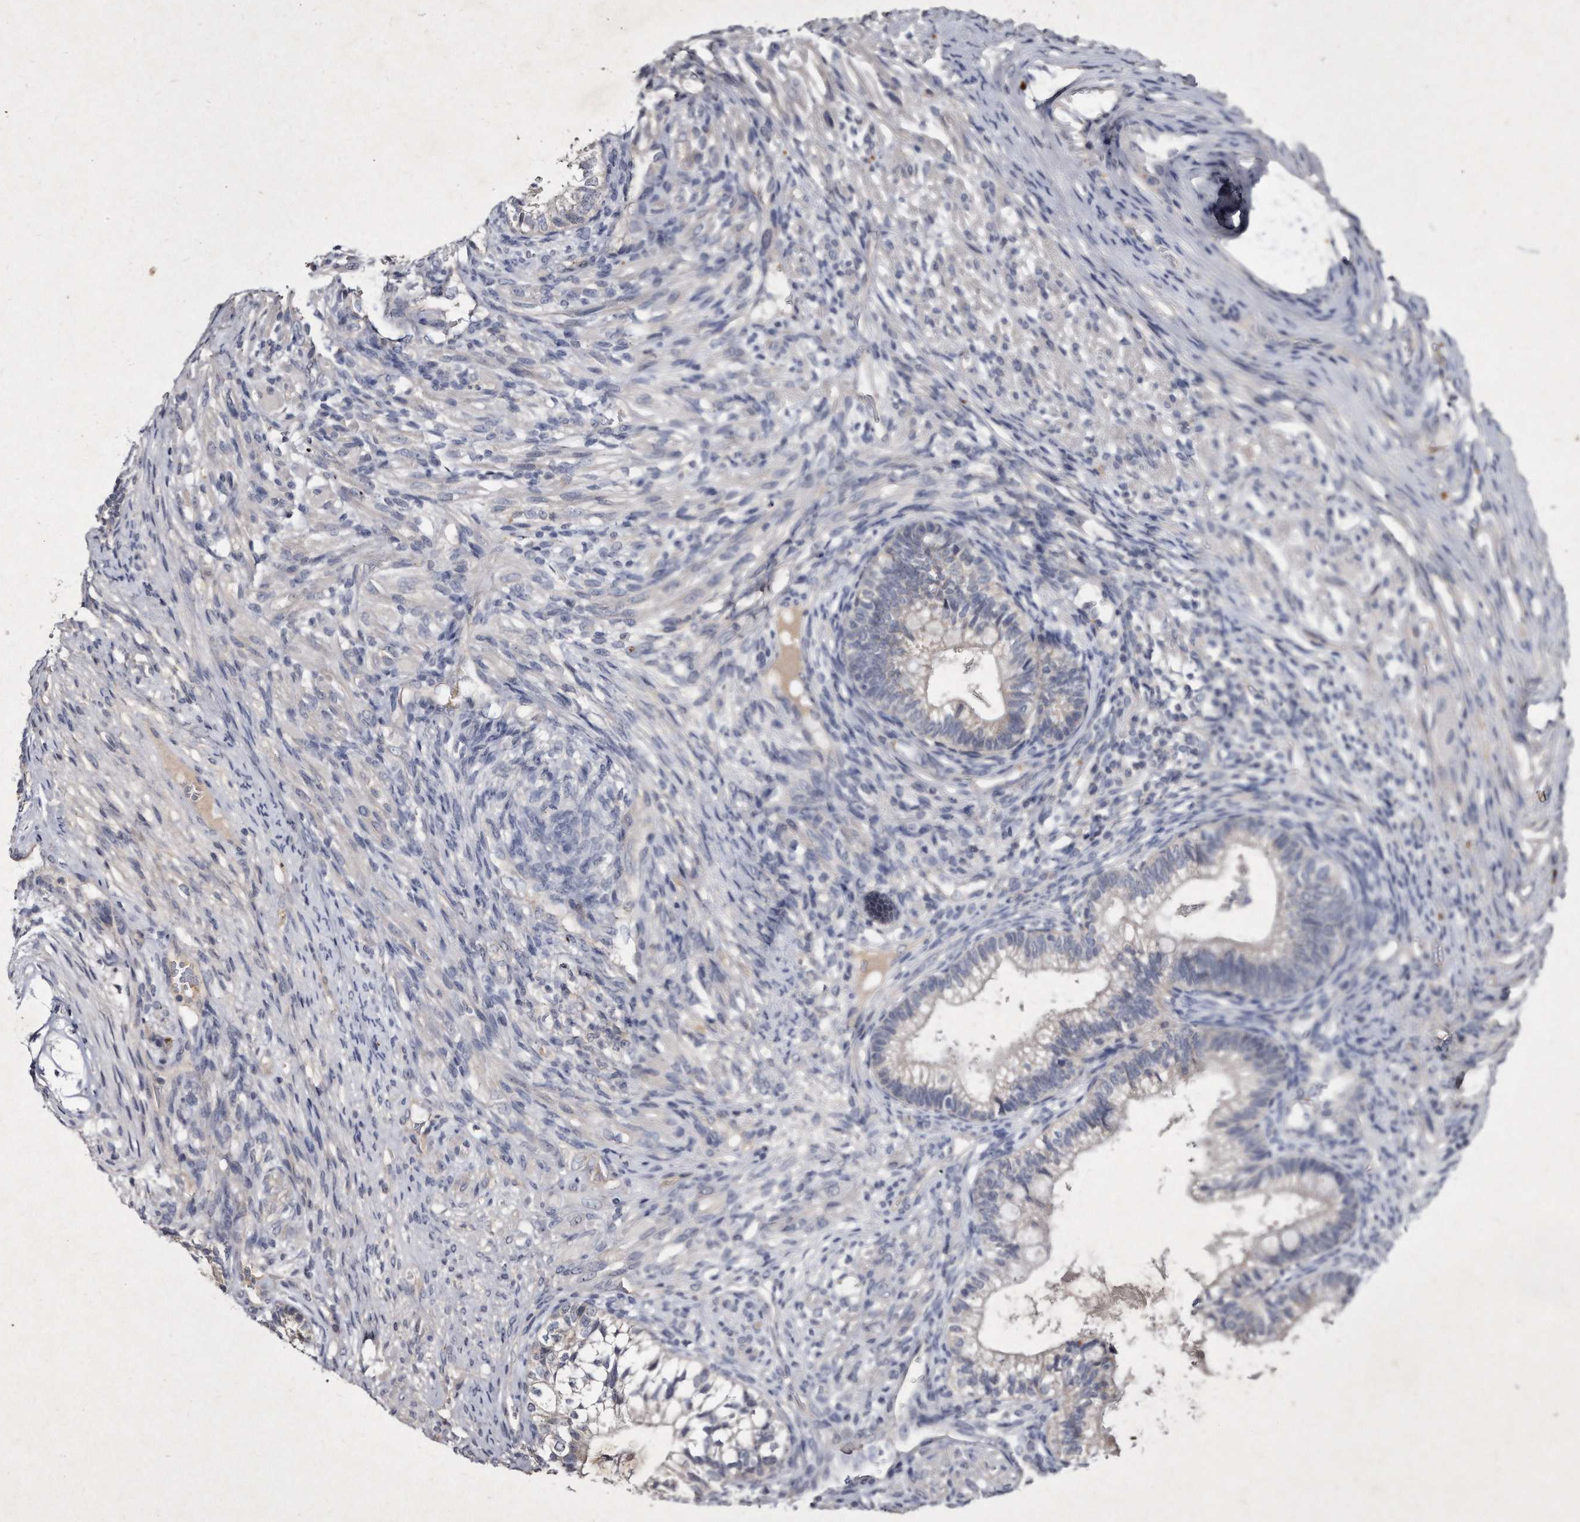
{"staining": {"intensity": "negative", "quantity": "none", "location": "none"}, "tissue": "testis cancer", "cell_type": "Tumor cells", "image_type": "cancer", "snomed": [{"axis": "morphology", "description": "Seminoma, NOS"}, {"axis": "morphology", "description": "Carcinoma, Embryonal, NOS"}, {"axis": "topography", "description": "Testis"}], "caption": "Immunohistochemical staining of testis cancer displays no significant staining in tumor cells.", "gene": "KLHDC3", "patient": {"sex": "male", "age": 28}}